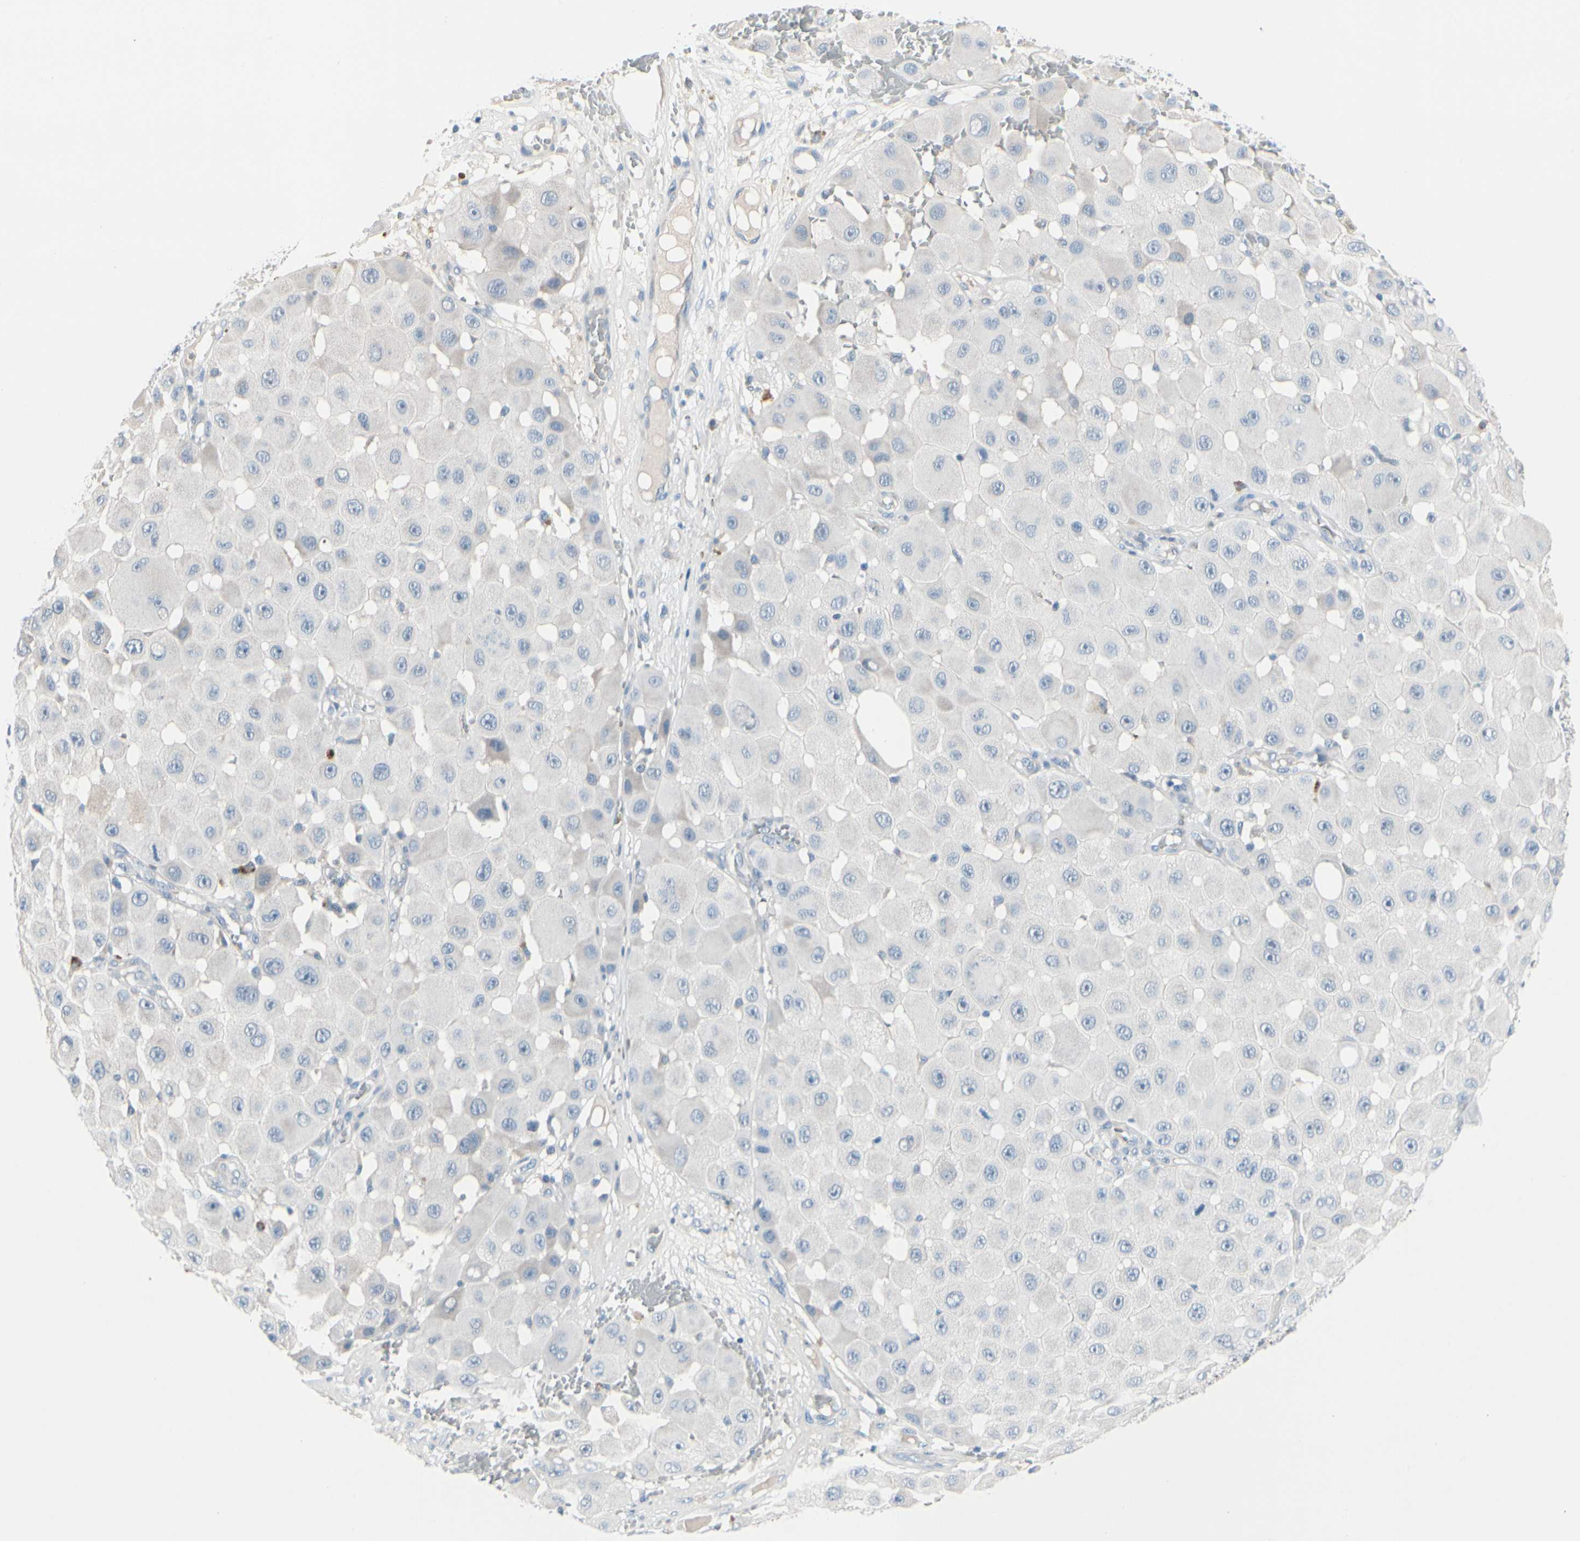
{"staining": {"intensity": "negative", "quantity": "none", "location": "none"}, "tissue": "melanoma", "cell_type": "Tumor cells", "image_type": "cancer", "snomed": [{"axis": "morphology", "description": "Malignant melanoma, NOS"}, {"axis": "topography", "description": "Skin"}], "caption": "Histopathology image shows no significant protein staining in tumor cells of malignant melanoma.", "gene": "PGR", "patient": {"sex": "female", "age": 81}}